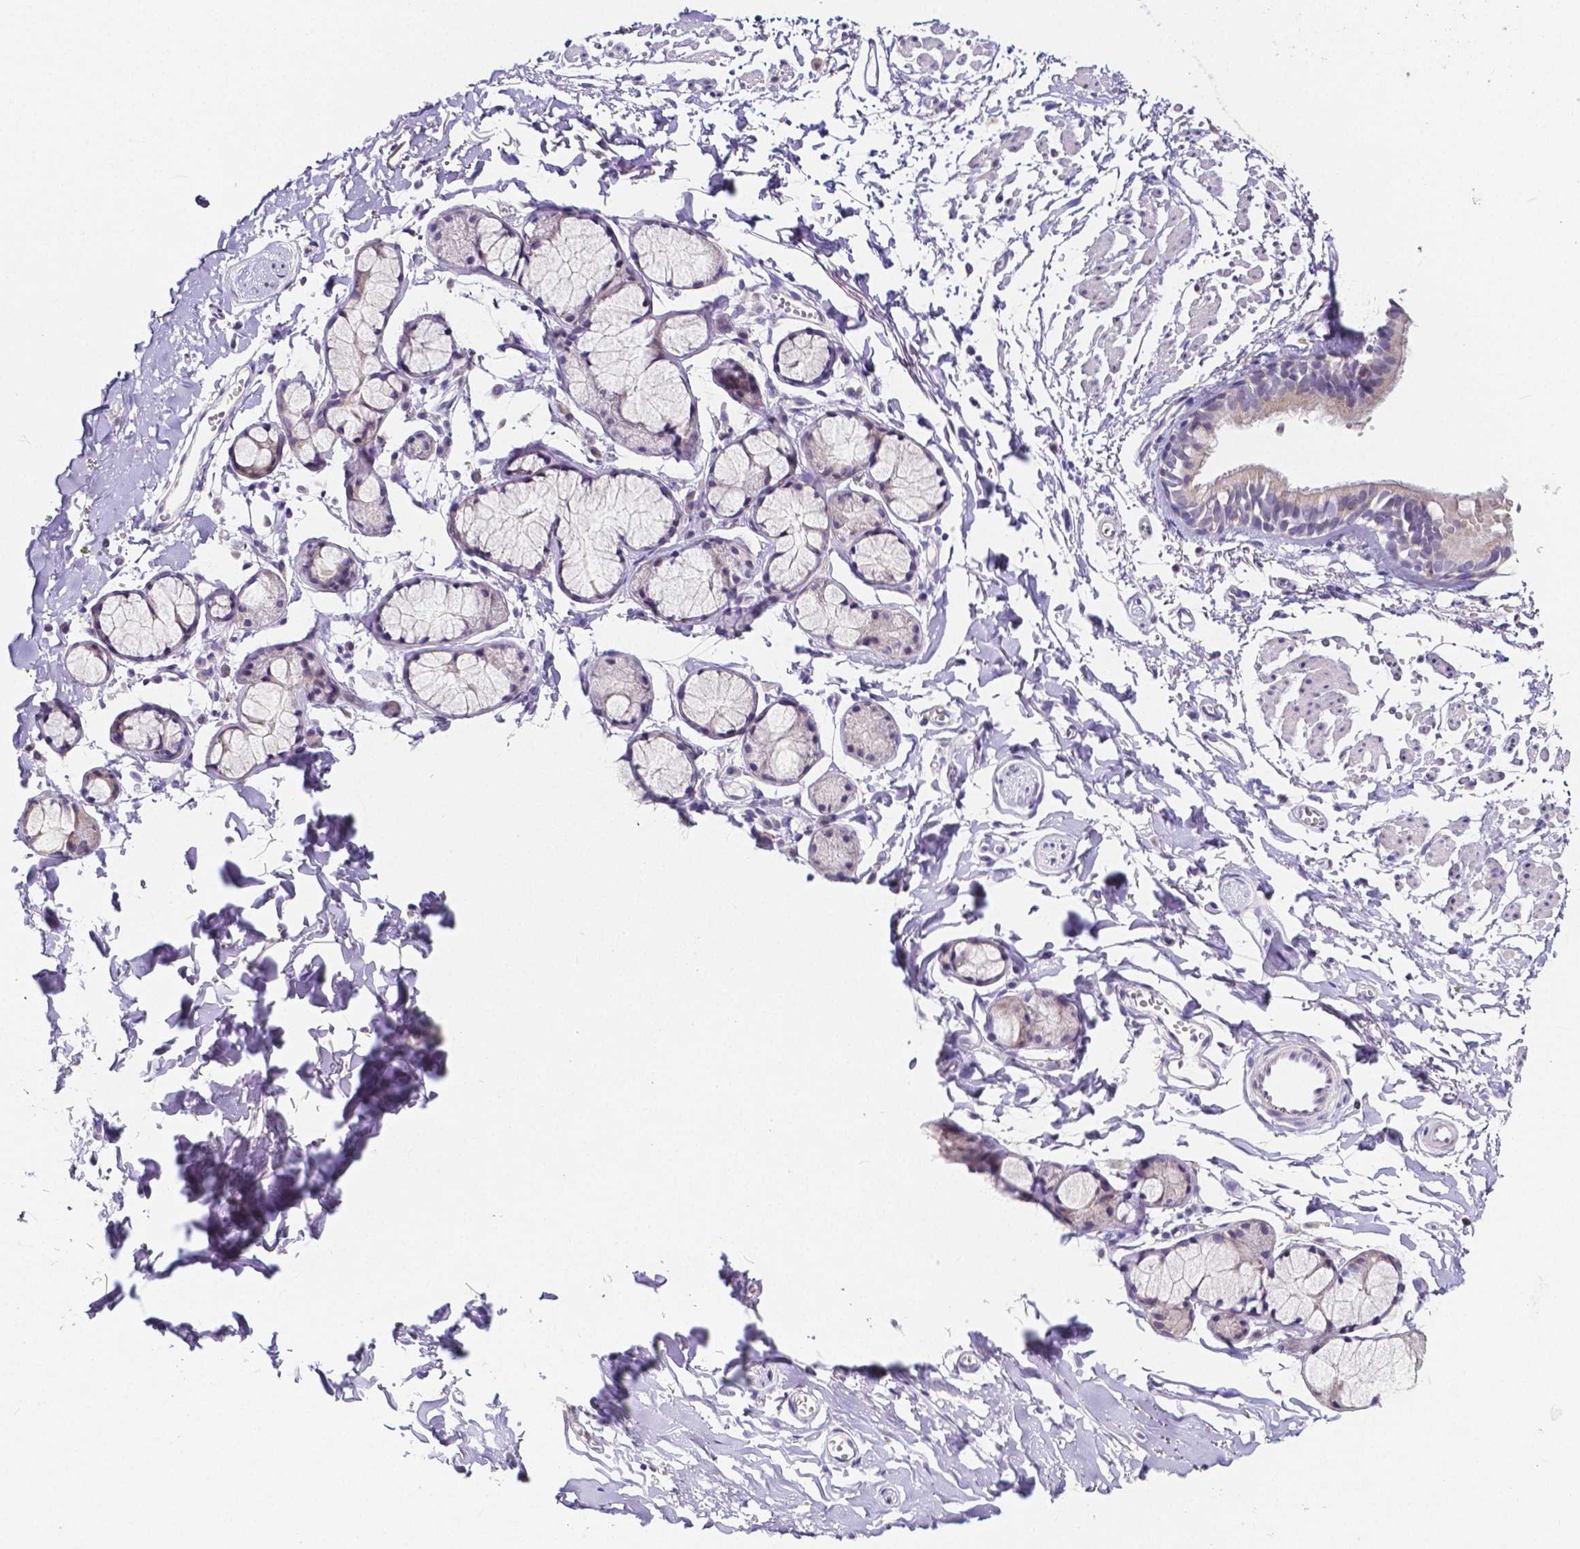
{"staining": {"intensity": "negative", "quantity": "none", "location": "none"}, "tissue": "bronchus", "cell_type": "Respiratory epithelial cells", "image_type": "normal", "snomed": [{"axis": "morphology", "description": "Normal tissue, NOS"}, {"axis": "topography", "description": "Cartilage tissue"}, {"axis": "topography", "description": "Bronchus"}], "caption": "This micrograph is of unremarkable bronchus stained with immunohistochemistry to label a protein in brown with the nuclei are counter-stained blue. There is no expression in respiratory epithelial cells.", "gene": "ACP5", "patient": {"sex": "female", "age": 59}}